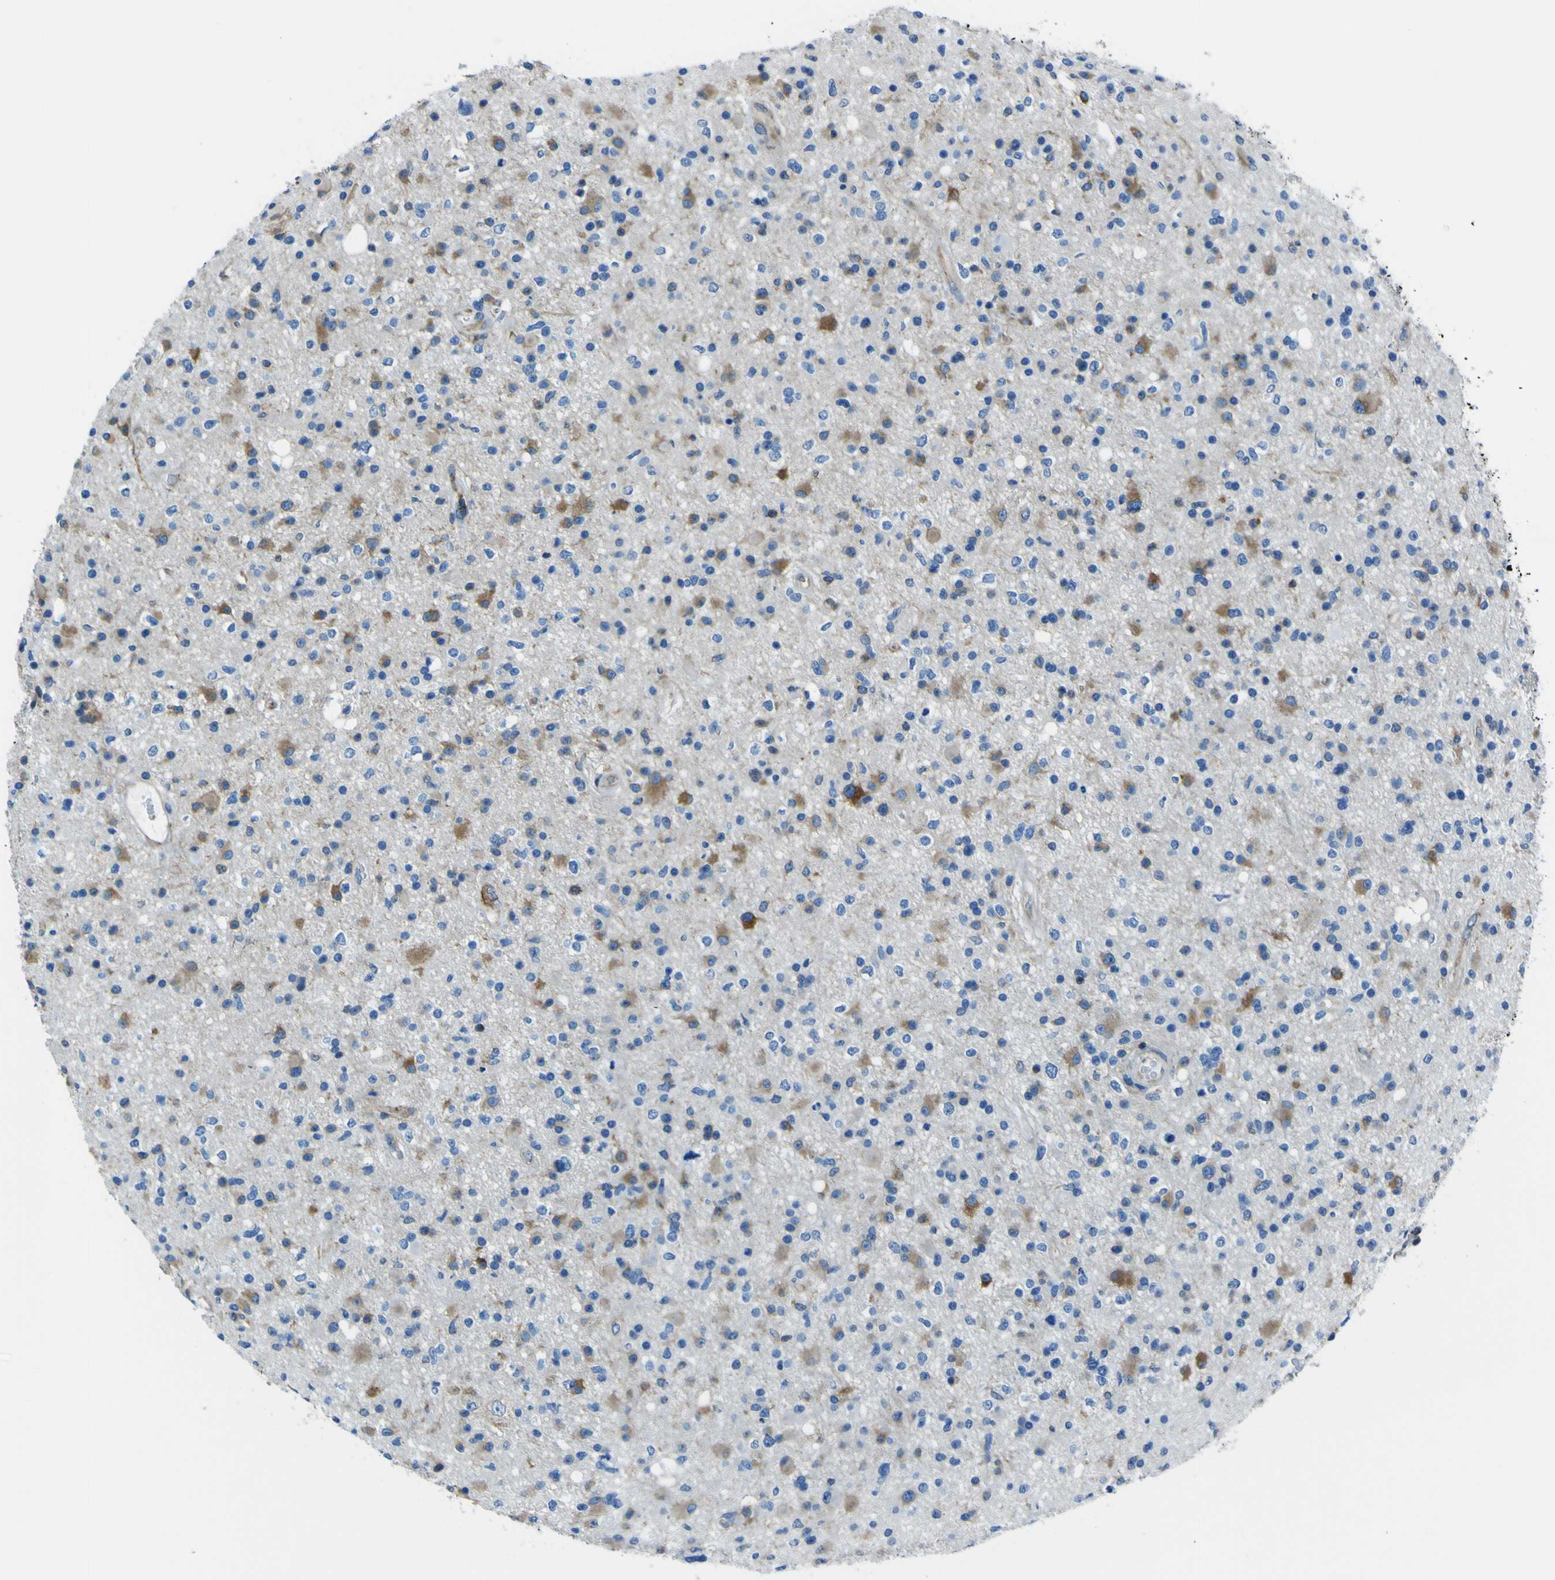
{"staining": {"intensity": "moderate", "quantity": "25%-75%", "location": "cytoplasmic/membranous"}, "tissue": "glioma", "cell_type": "Tumor cells", "image_type": "cancer", "snomed": [{"axis": "morphology", "description": "Glioma, malignant, High grade"}, {"axis": "topography", "description": "Brain"}], "caption": "Immunohistochemistry (IHC) staining of malignant high-grade glioma, which displays medium levels of moderate cytoplasmic/membranous positivity in about 25%-75% of tumor cells indicating moderate cytoplasmic/membranous protein positivity. The staining was performed using DAB (brown) for protein detection and nuclei were counterstained in hematoxylin (blue).", "gene": "STIM1", "patient": {"sex": "male", "age": 33}}